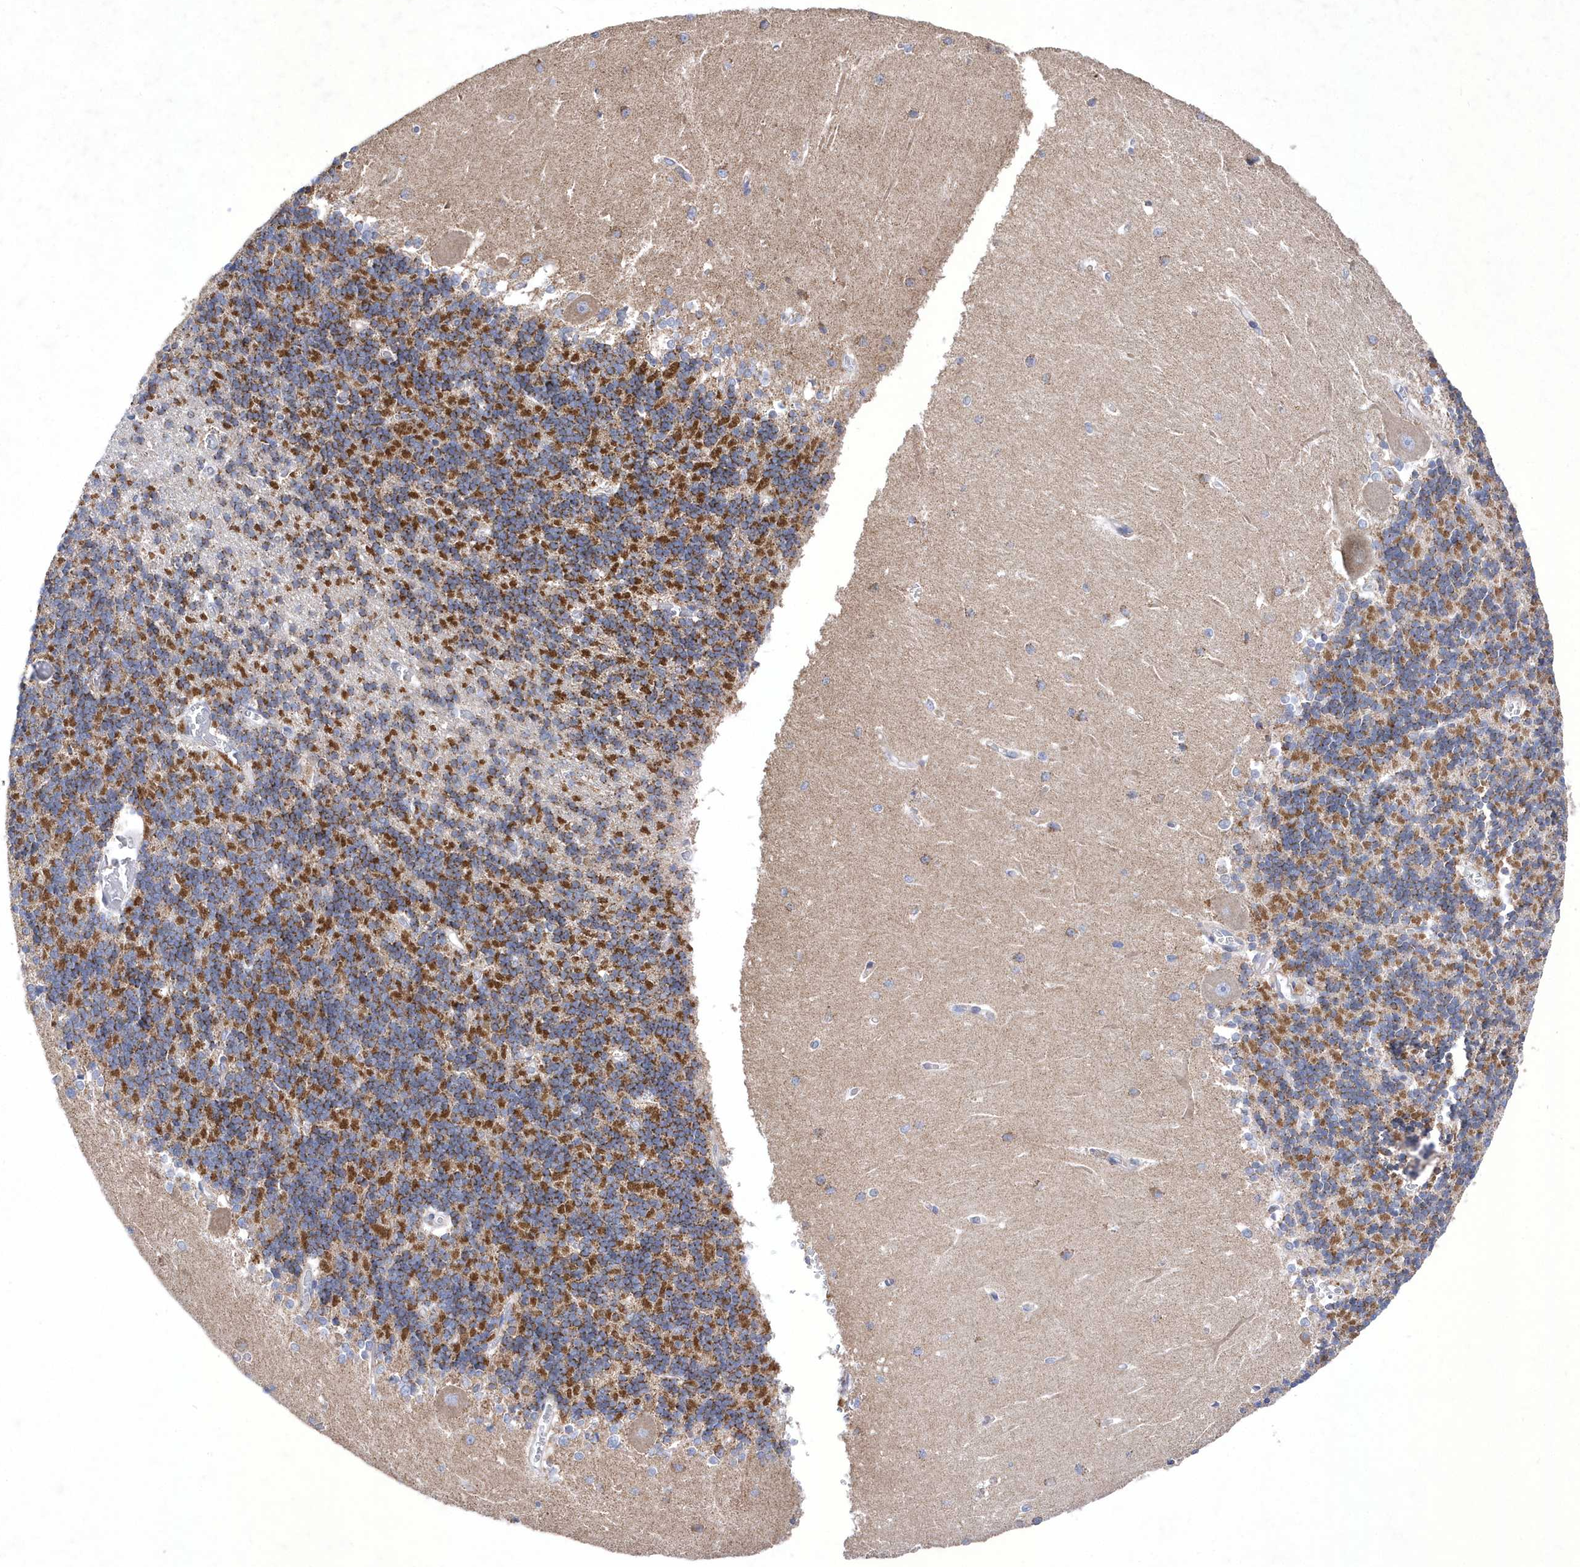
{"staining": {"intensity": "strong", "quantity": "25%-75%", "location": "cytoplasmic/membranous"}, "tissue": "cerebellum", "cell_type": "Cells in granular layer", "image_type": "normal", "snomed": [{"axis": "morphology", "description": "Normal tissue, NOS"}, {"axis": "topography", "description": "Cerebellum"}], "caption": "Cerebellum stained for a protein (brown) demonstrates strong cytoplasmic/membranous positive positivity in approximately 25%-75% of cells in granular layer.", "gene": "METTL8", "patient": {"sex": "male", "age": 37}}